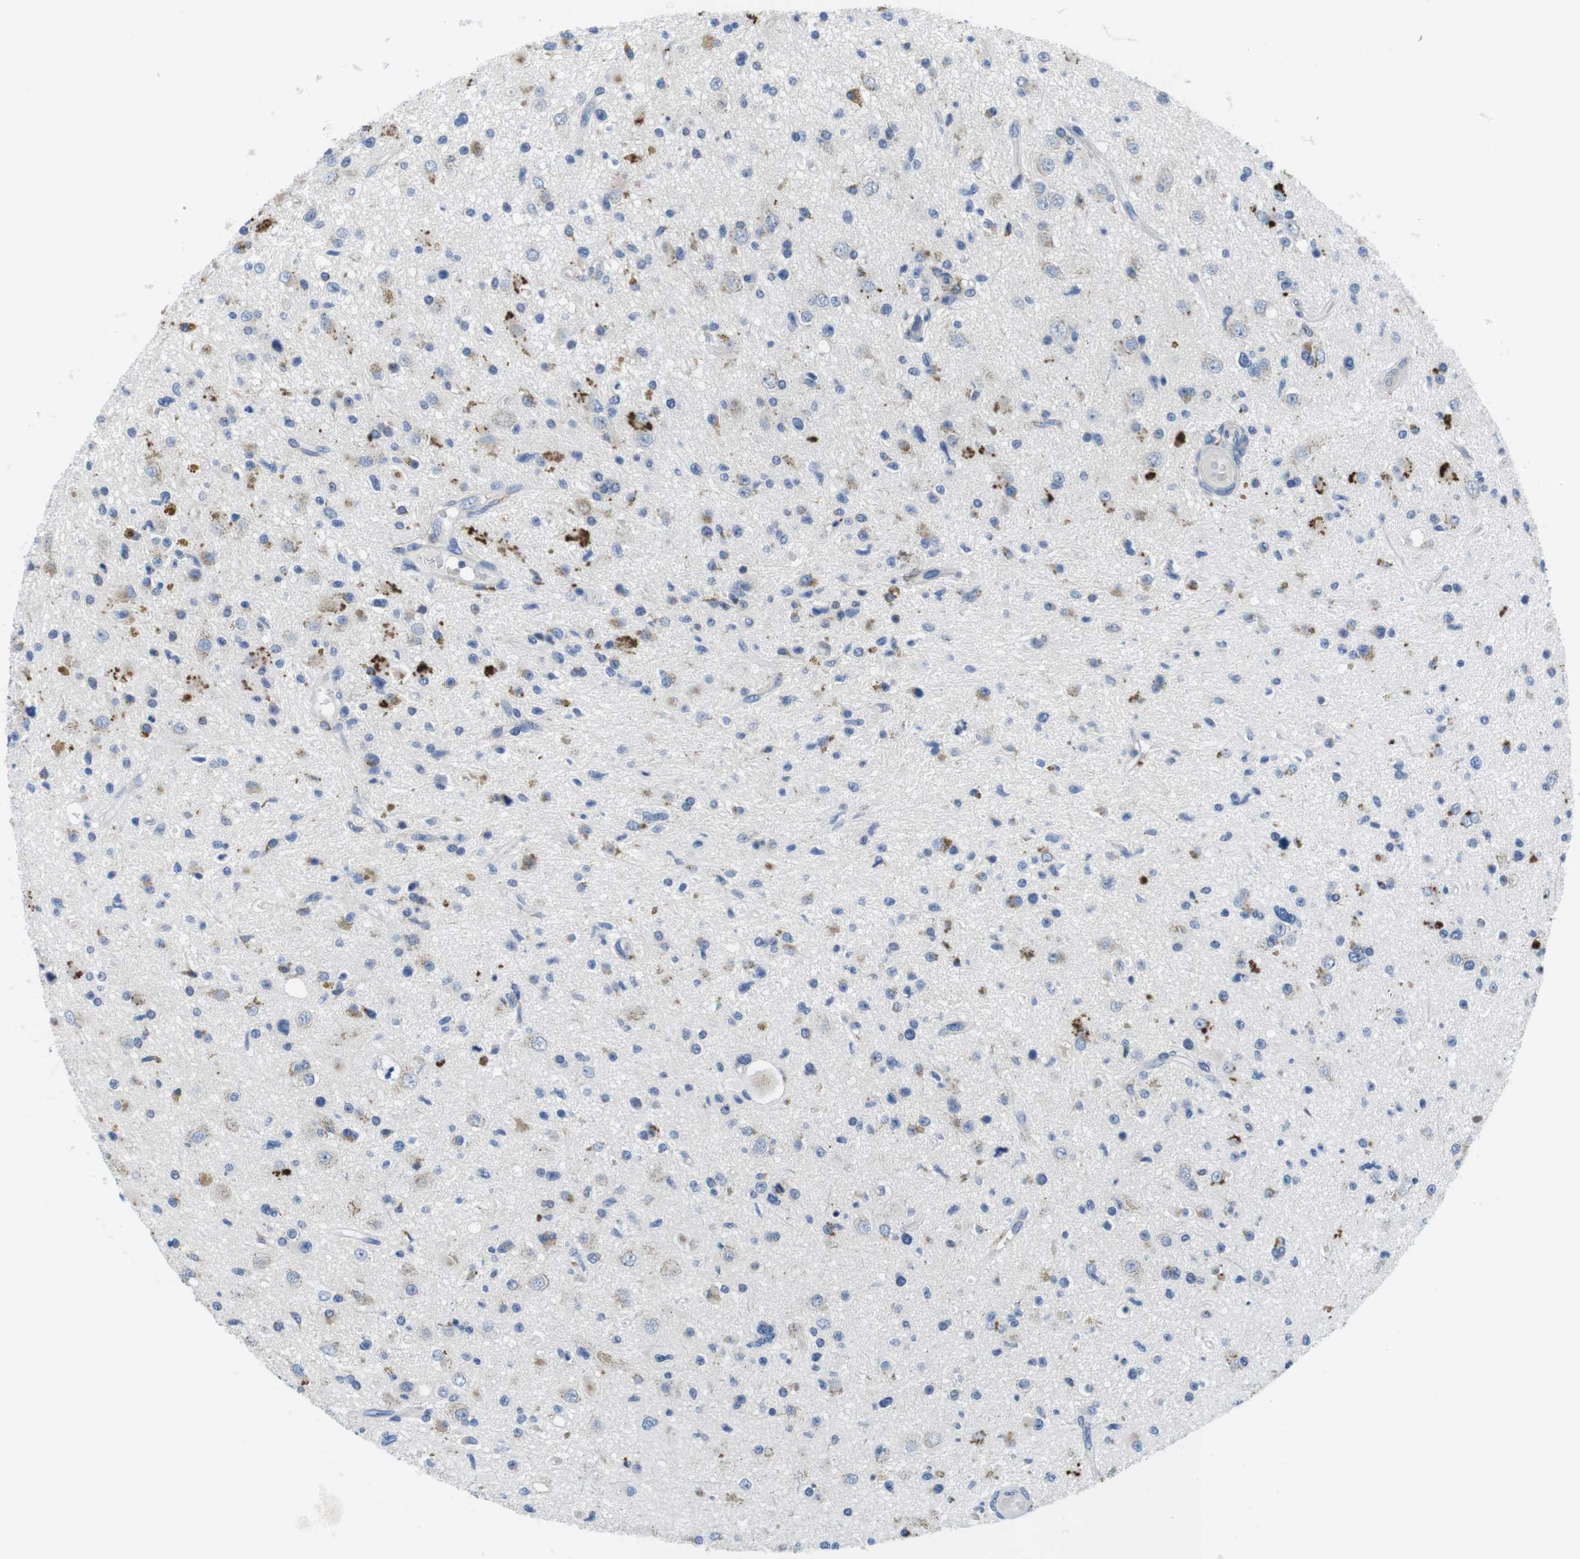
{"staining": {"intensity": "weak", "quantity": "<25%", "location": "cytoplasmic/membranous"}, "tissue": "glioma", "cell_type": "Tumor cells", "image_type": "cancer", "snomed": [{"axis": "morphology", "description": "Glioma, malignant, High grade"}, {"axis": "topography", "description": "Brain"}], "caption": "Image shows no protein staining in tumor cells of malignant glioma (high-grade) tissue.", "gene": "CNGA2", "patient": {"sex": "male", "age": 33}}